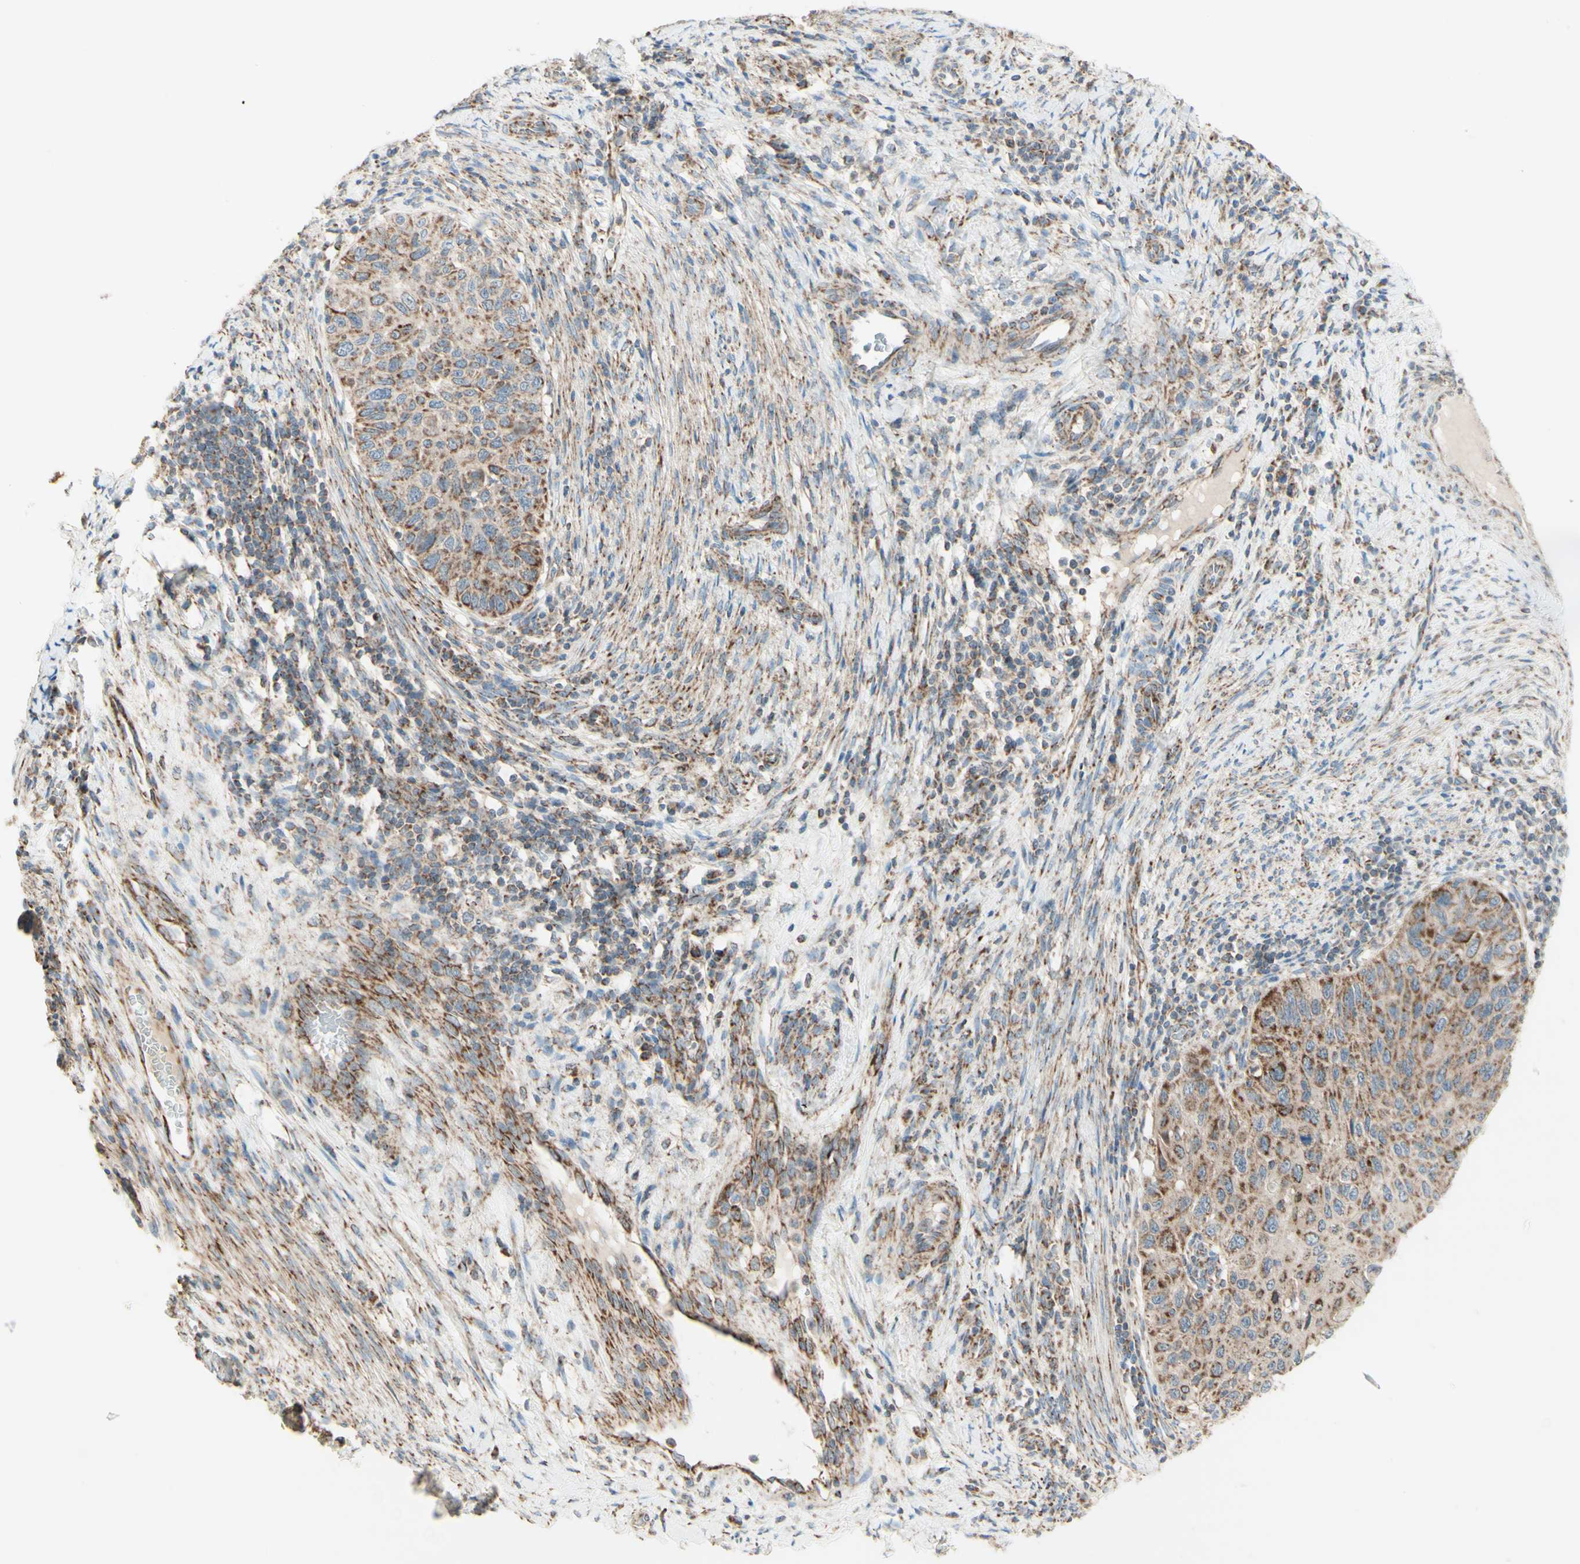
{"staining": {"intensity": "moderate", "quantity": ">75%", "location": "cytoplasmic/membranous"}, "tissue": "cervical cancer", "cell_type": "Tumor cells", "image_type": "cancer", "snomed": [{"axis": "morphology", "description": "Squamous cell carcinoma, NOS"}, {"axis": "topography", "description": "Cervix"}], "caption": "Protein staining by IHC demonstrates moderate cytoplasmic/membranous positivity in about >75% of tumor cells in cervical squamous cell carcinoma.", "gene": "ARMC10", "patient": {"sex": "female", "age": 70}}